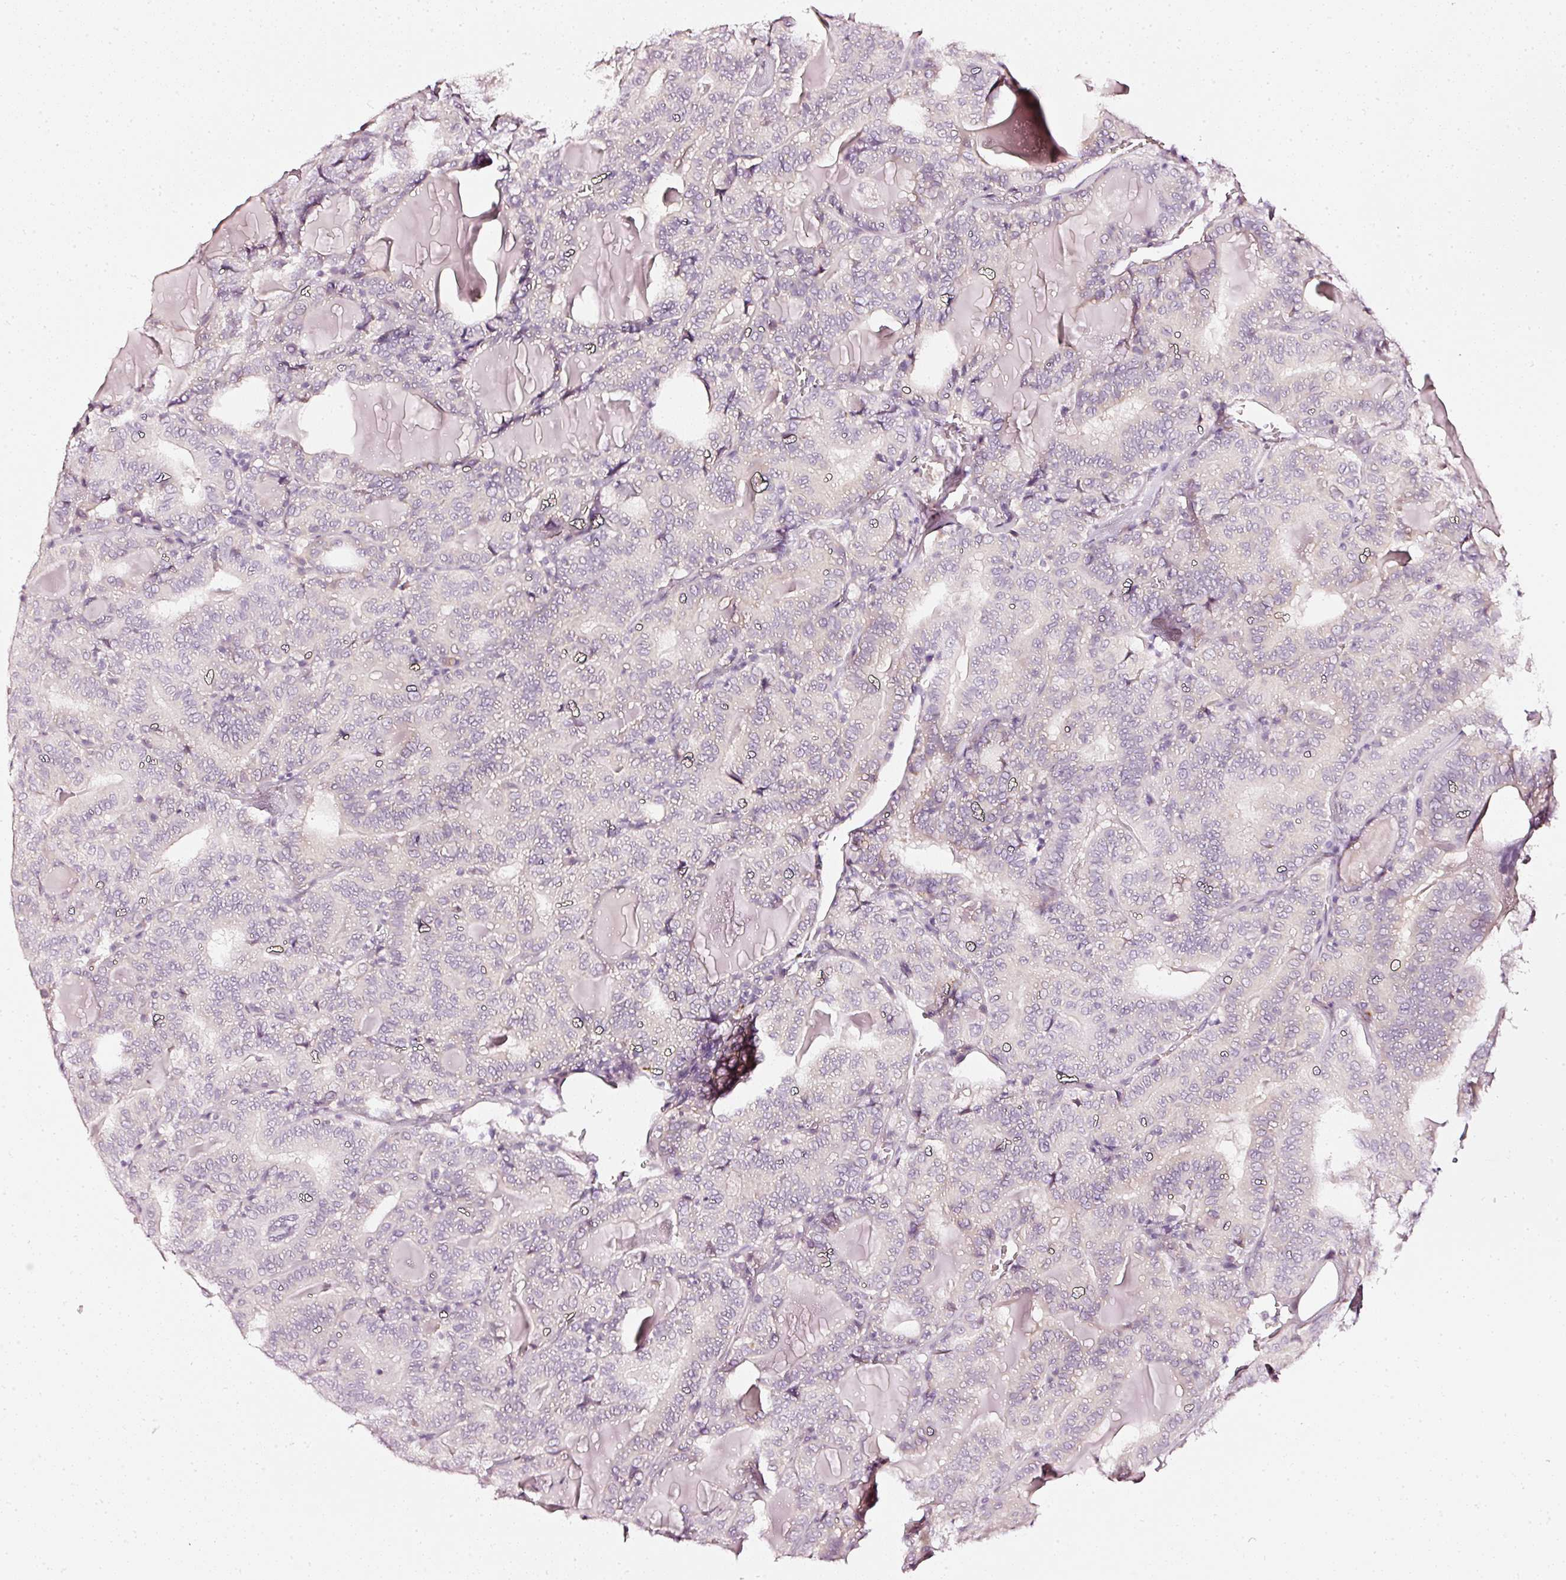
{"staining": {"intensity": "negative", "quantity": "none", "location": "none"}, "tissue": "thyroid cancer", "cell_type": "Tumor cells", "image_type": "cancer", "snomed": [{"axis": "morphology", "description": "Papillary adenocarcinoma, NOS"}, {"axis": "topography", "description": "Thyroid gland"}], "caption": "This is an IHC histopathology image of papillary adenocarcinoma (thyroid). There is no positivity in tumor cells.", "gene": "CNP", "patient": {"sex": "female", "age": 72}}